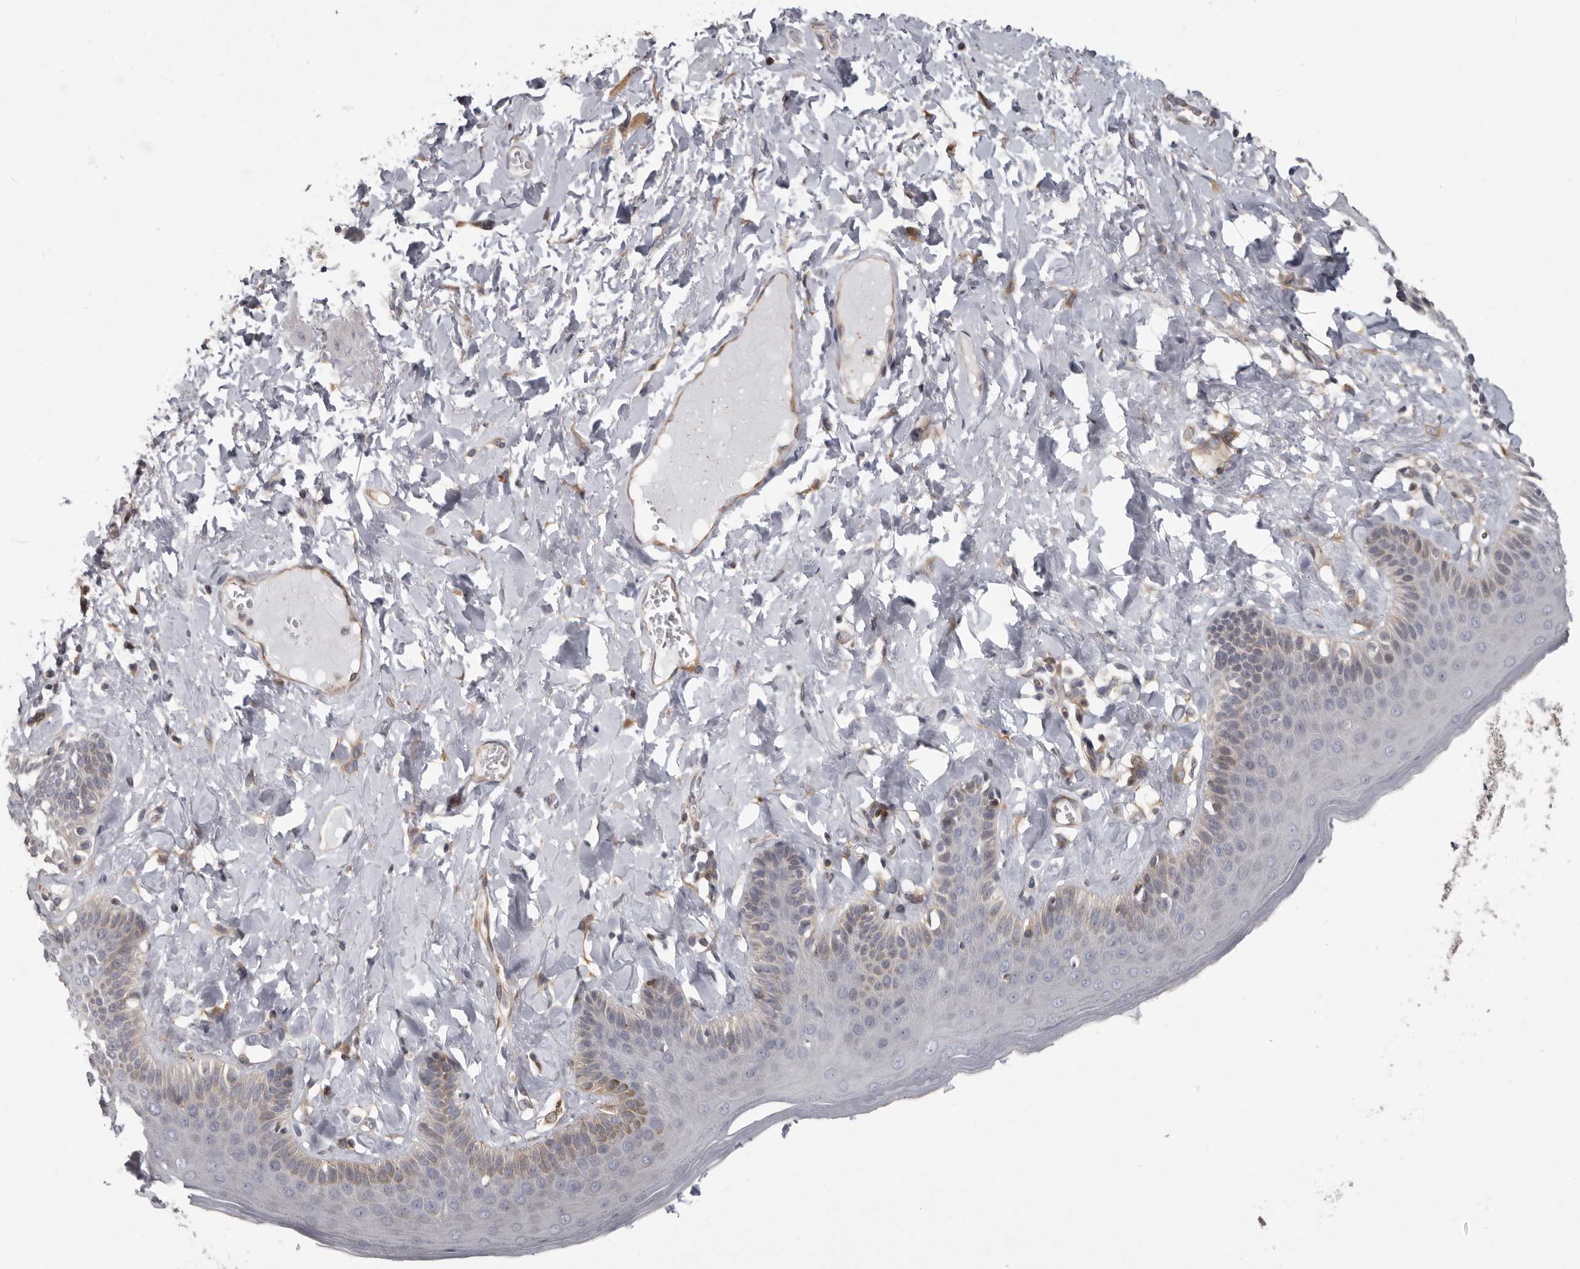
{"staining": {"intensity": "weak", "quantity": "<25%", "location": "cytoplasmic/membranous"}, "tissue": "skin", "cell_type": "Epidermal cells", "image_type": "normal", "snomed": [{"axis": "morphology", "description": "Normal tissue, NOS"}, {"axis": "topography", "description": "Anal"}], "caption": "The IHC histopathology image has no significant expression in epidermal cells of skin.", "gene": "FGFR4", "patient": {"sex": "male", "age": 69}}